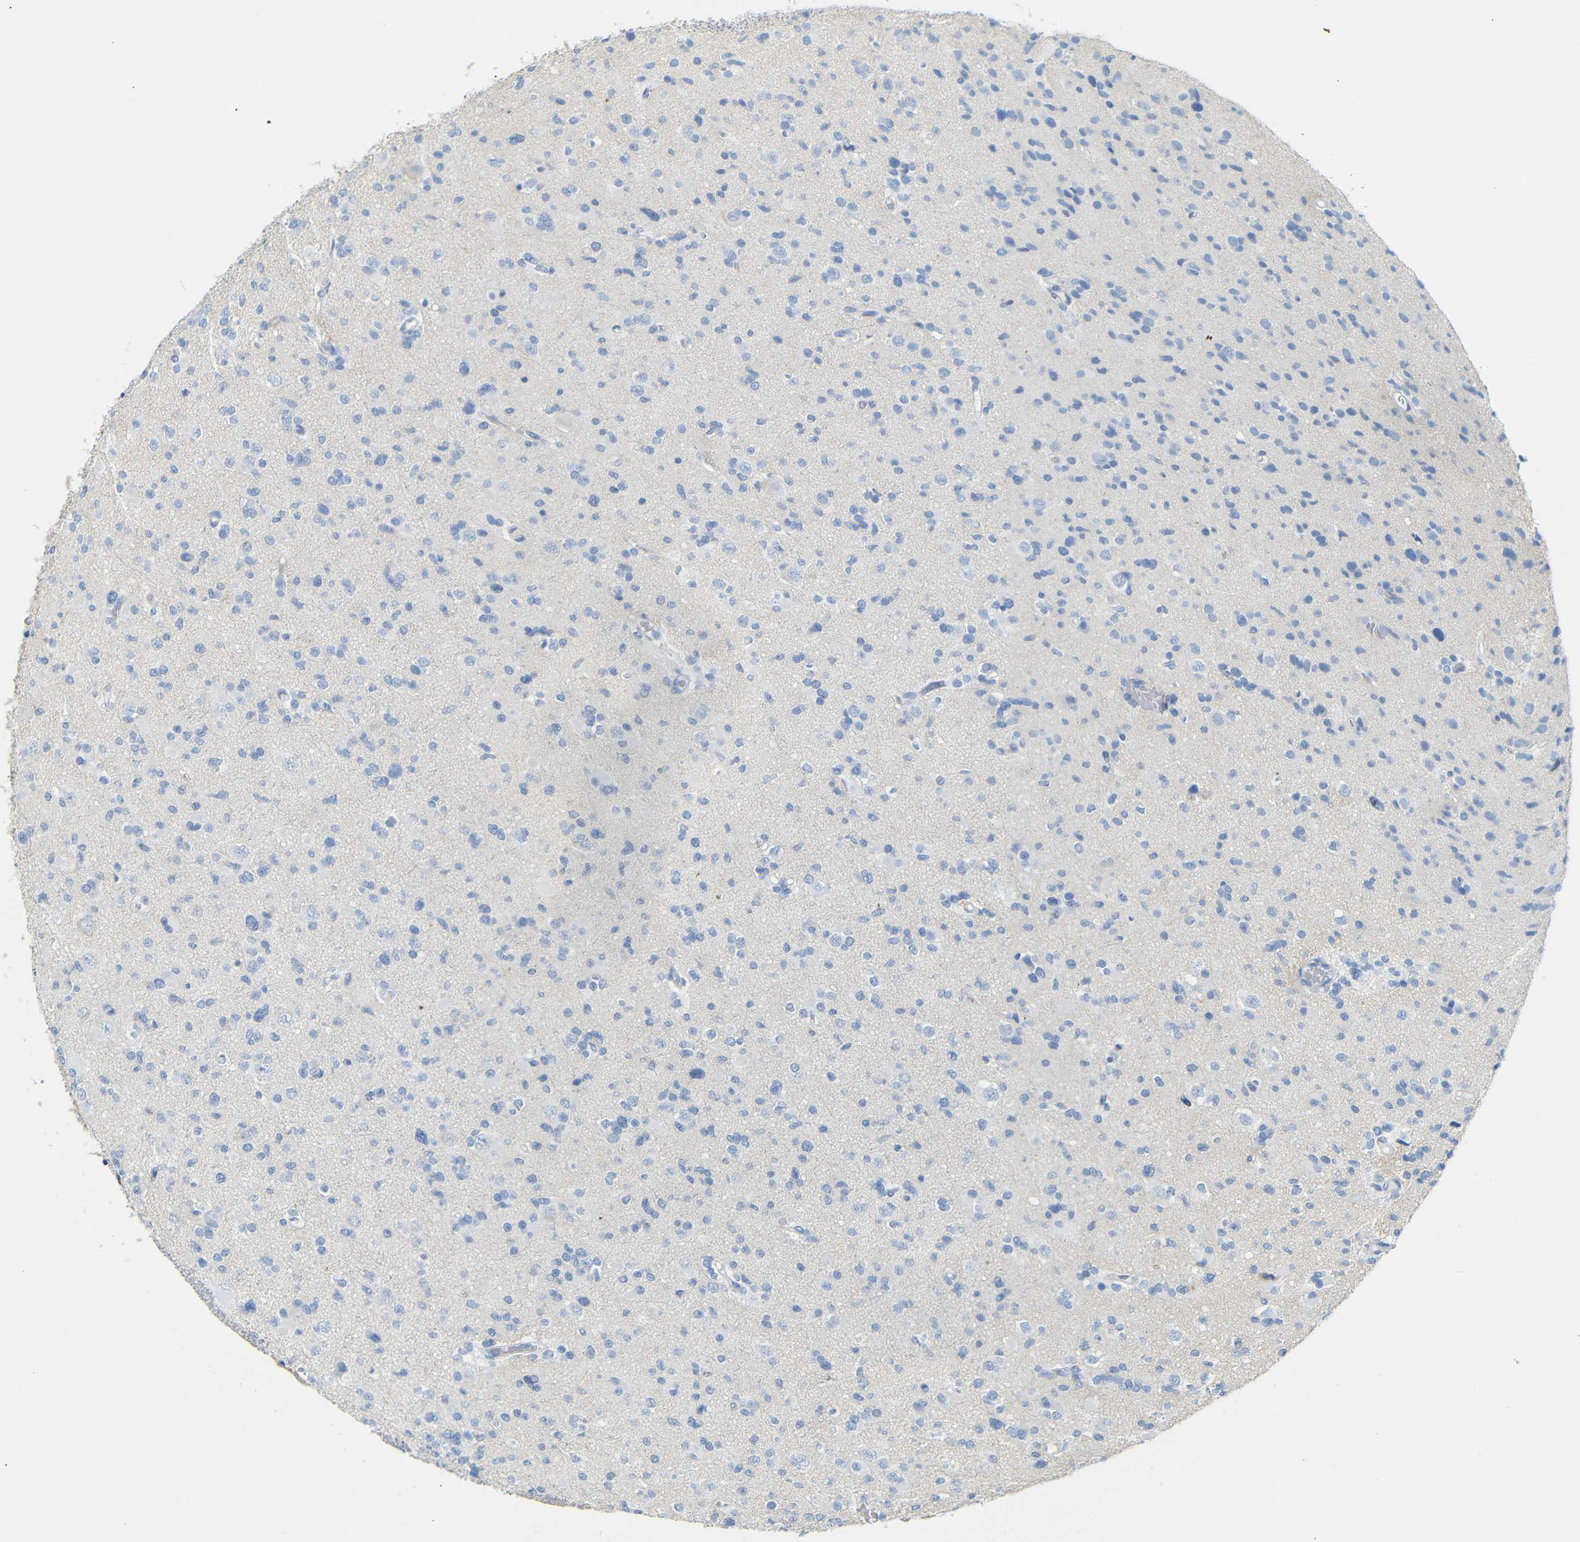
{"staining": {"intensity": "negative", "quantity": "none", "location": "none"}, "tissue": "glioma", "cell_type": "Tumor cells", "image_type": "cancer", "snomed": [{"axis": "morphology", "description": "Glioma, malignant, Low grade"}, {"axis": "topography", "description": "Brain"}], "caption": "There is no significant staining in tumor cells of malignant glioma (low-grade).", "gene": "FCRL1", "patient": {"sex": "female", "age": 22}}